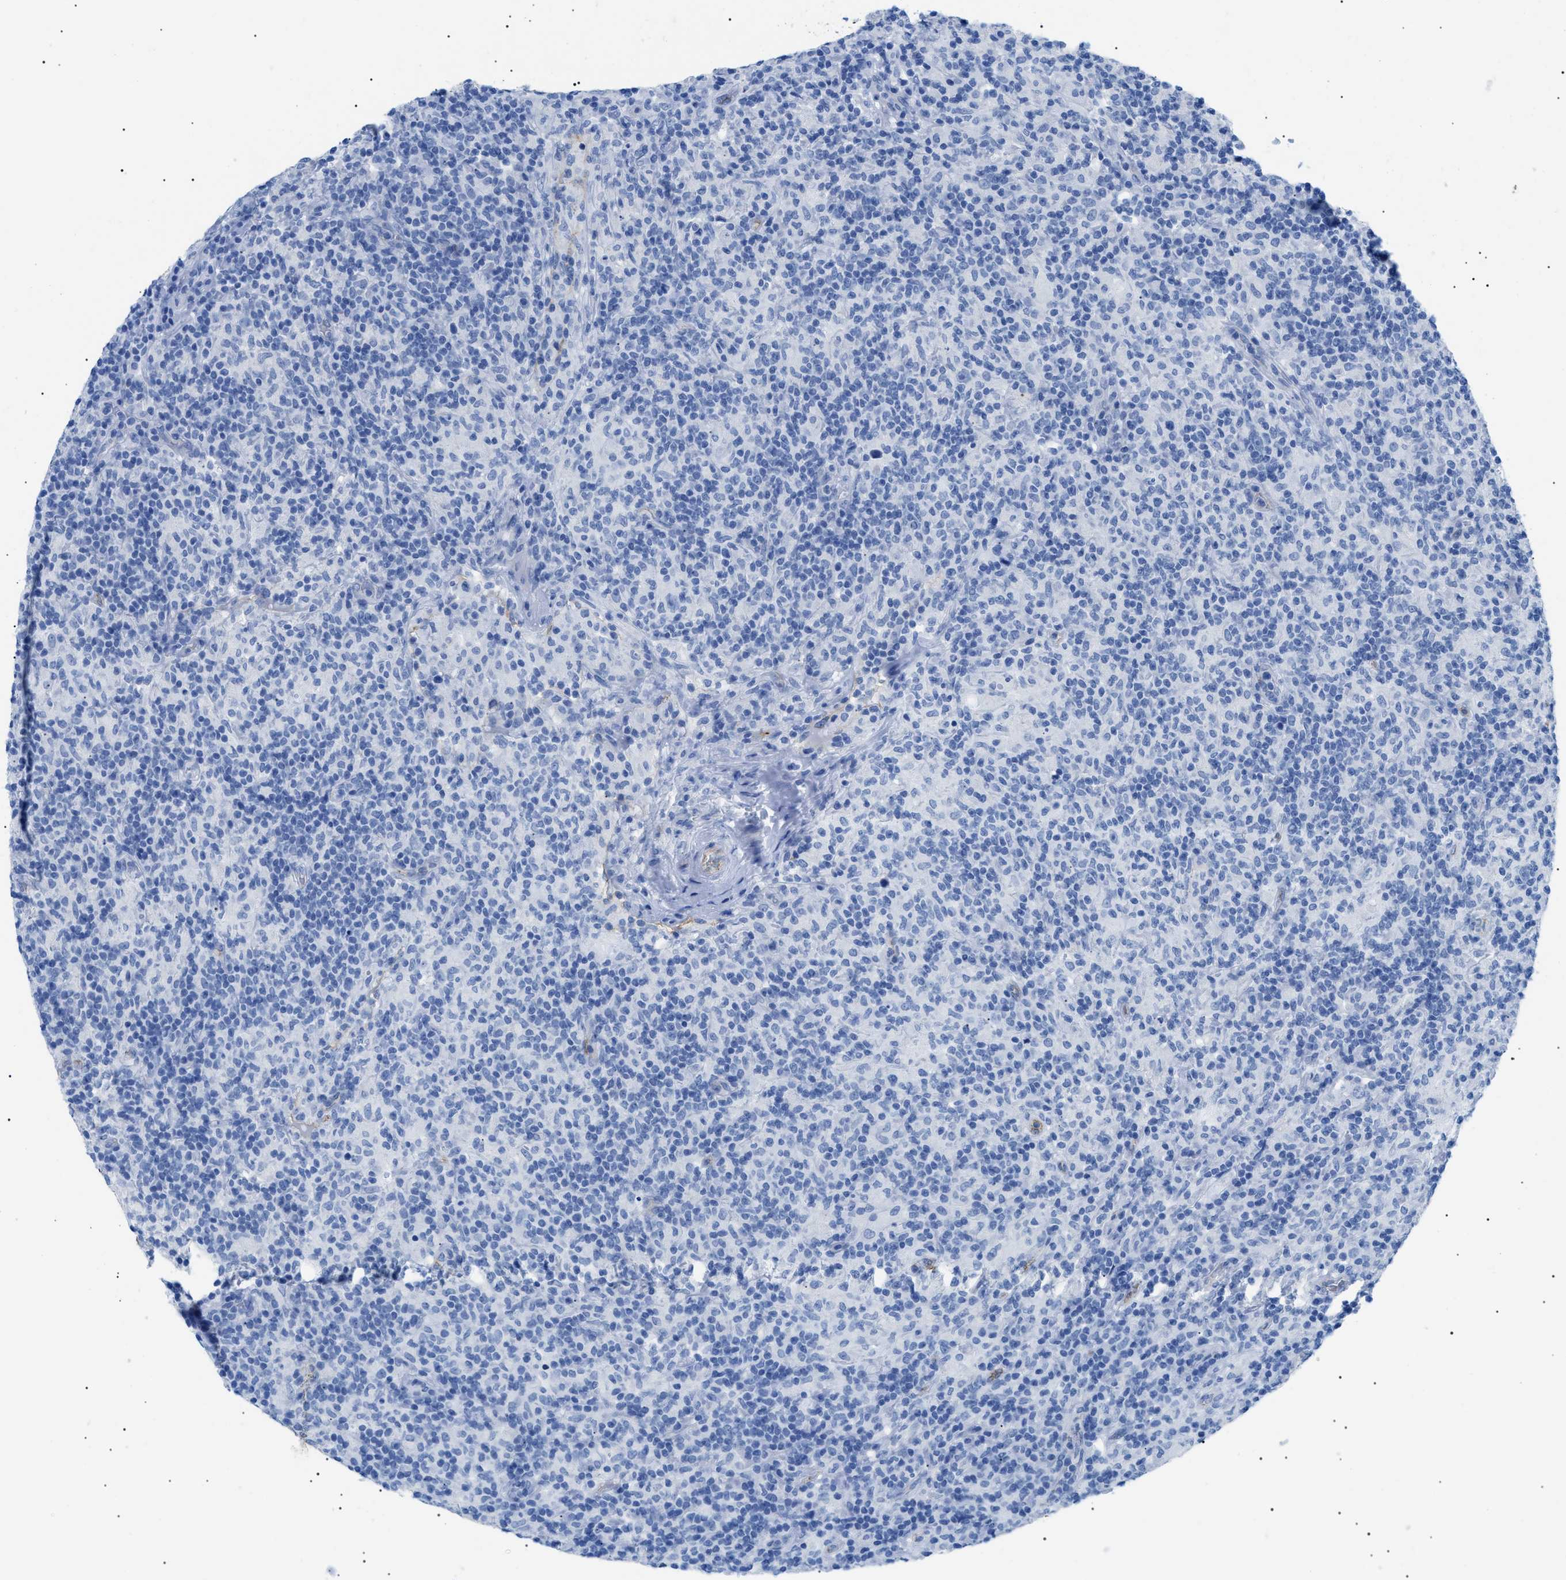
{"staining": {"intensity": "negative", "quantity": "none", "location": "none"}, "tissue": "lymphoma", "cell_type": "Tumor cells", "image_type": "cancer", "snomed": [{"axis": "morphology", "description": "Hodgkin's disease, NOS"}, {"axis": "topography", "description": "Lymph node"}], "caption": "The photomicrograph exhibits no staining of tumor cells in lymphoma. The staining was performed using DAB to visualize the protein expression in brown, while the nuclei were stained in blue with hematoxylin (Magnification: 20x).", "gene": "PODXL", "patient": {"sex": "male", "age": 70}}